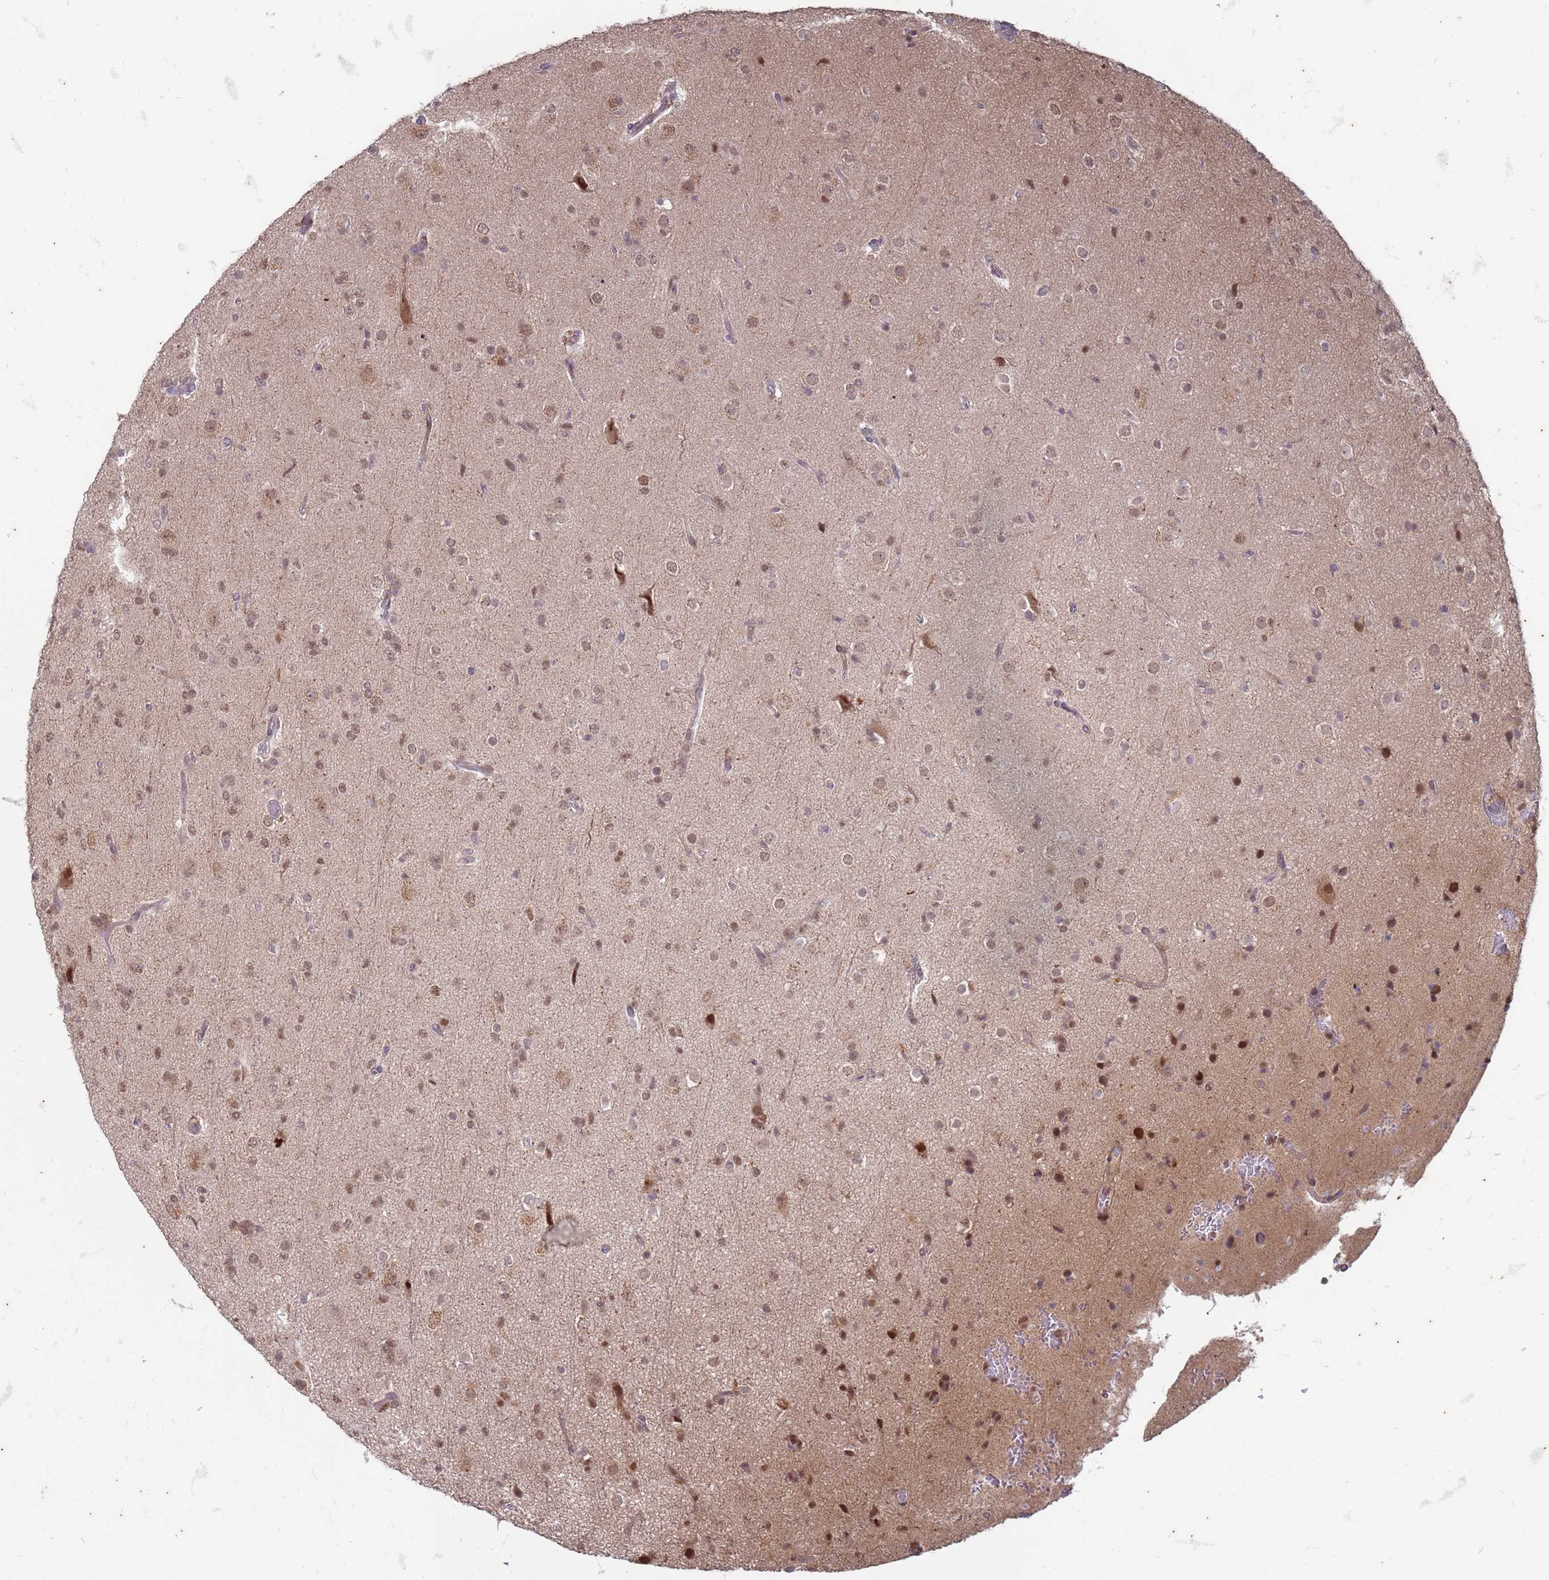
{"staining": {"intensity": "moderate", "quantity": ">75%", "location": "nuclear"}, "tissue": "glioma", "cell_type": "Tumor cells", "image_type": "cancer", "snomed": [{"axis": "morphology", "description": "Glioma, malignant, Low grade"}, {"axis": "topography", "description": "Brain"}], "caption": "An IHC micrograph of neoplastic tissue is shown. Protein staining in brown shows moderate nuclear positivity in glioma within tumor cells.", "gene": "TRMT6", "patient": {"sex": "male", "age": 65}}